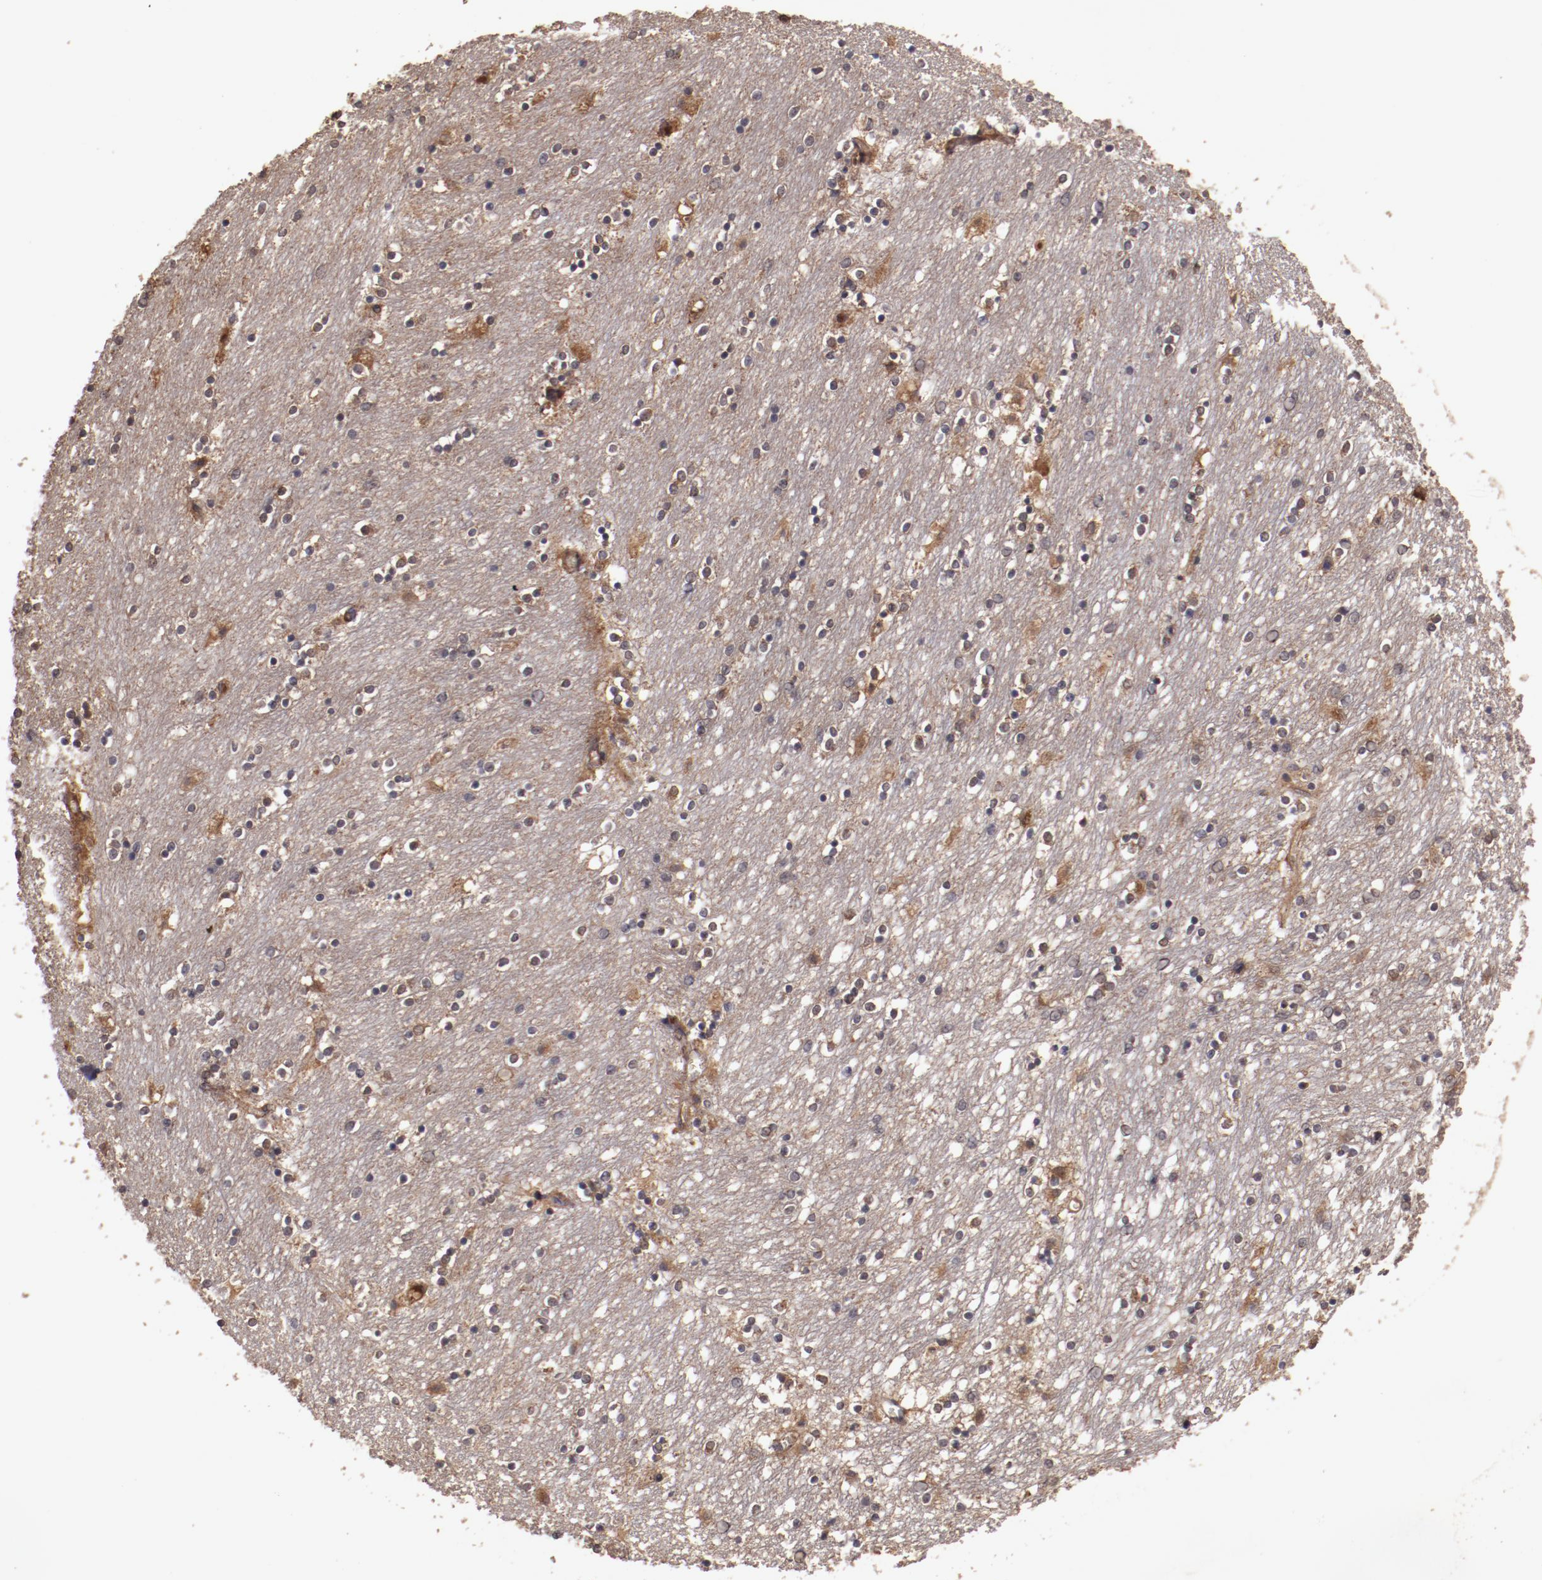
{"staining": {"intensity": "moderate", "quantity": ">75%", "location": "cytoplasmic/membranous"}, "tissue": "caudate", "cell_type": "Glial cells", "image_type": "normal", "snomed": [{"axis": "morphology", "description": "Normal tissue, NOS"}, {"axis": "topography", "description": "Lateral ventricle wall"}], "caption": "Protein staining of benign caudate demonstrates moderate cytoplasmic/membranous staining in approximately >75% of glial cells. (Brightfield microscopy of DAB IHC at high magnification).", "gene": "TXNDC16", "patient": {"sex": "female", "age": 54}}